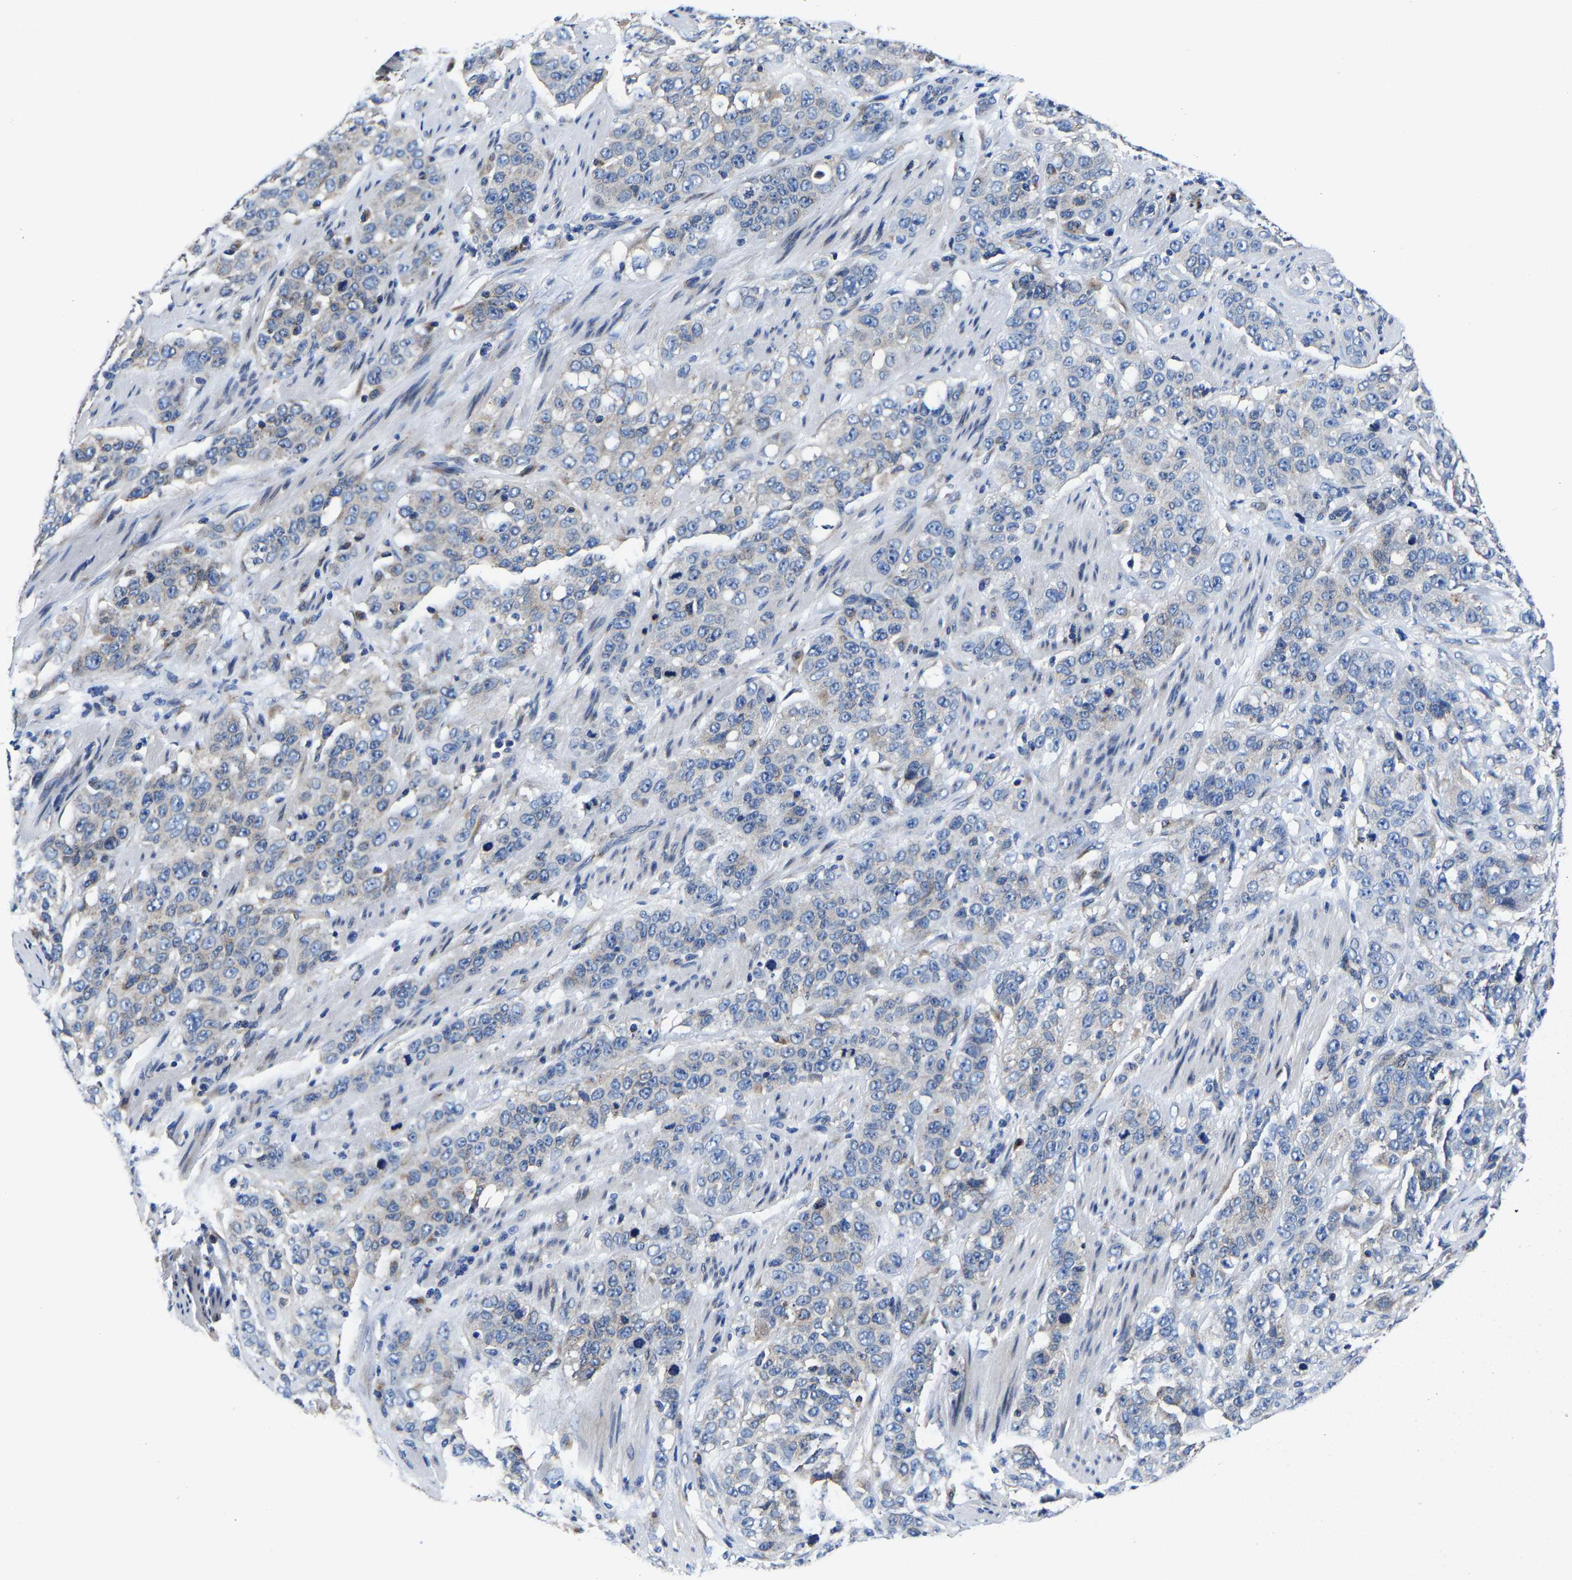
{"staining": {"intensity": "negative", "quantity": "none", "location": "none"}, "tissue": "stomach cancer", "cell_type": "Tumor cells", "image_type": "cancer", "snomed": [{"axis": "morphology", "description": "Adenocarcinoma, NOS"}, {"axis": "topography", "description": "Stomach"}], "caption": "High magnification brightfield microscopy of adenocarcinoma (stomach) stained with DAB (3,3'-diaminobenzidine) (brown) and counterstained with hematoxylin (blue): tumor cells show no significant expression.", "gene": "EBAG9", "patient": {"sex": "male", "age": 48}}